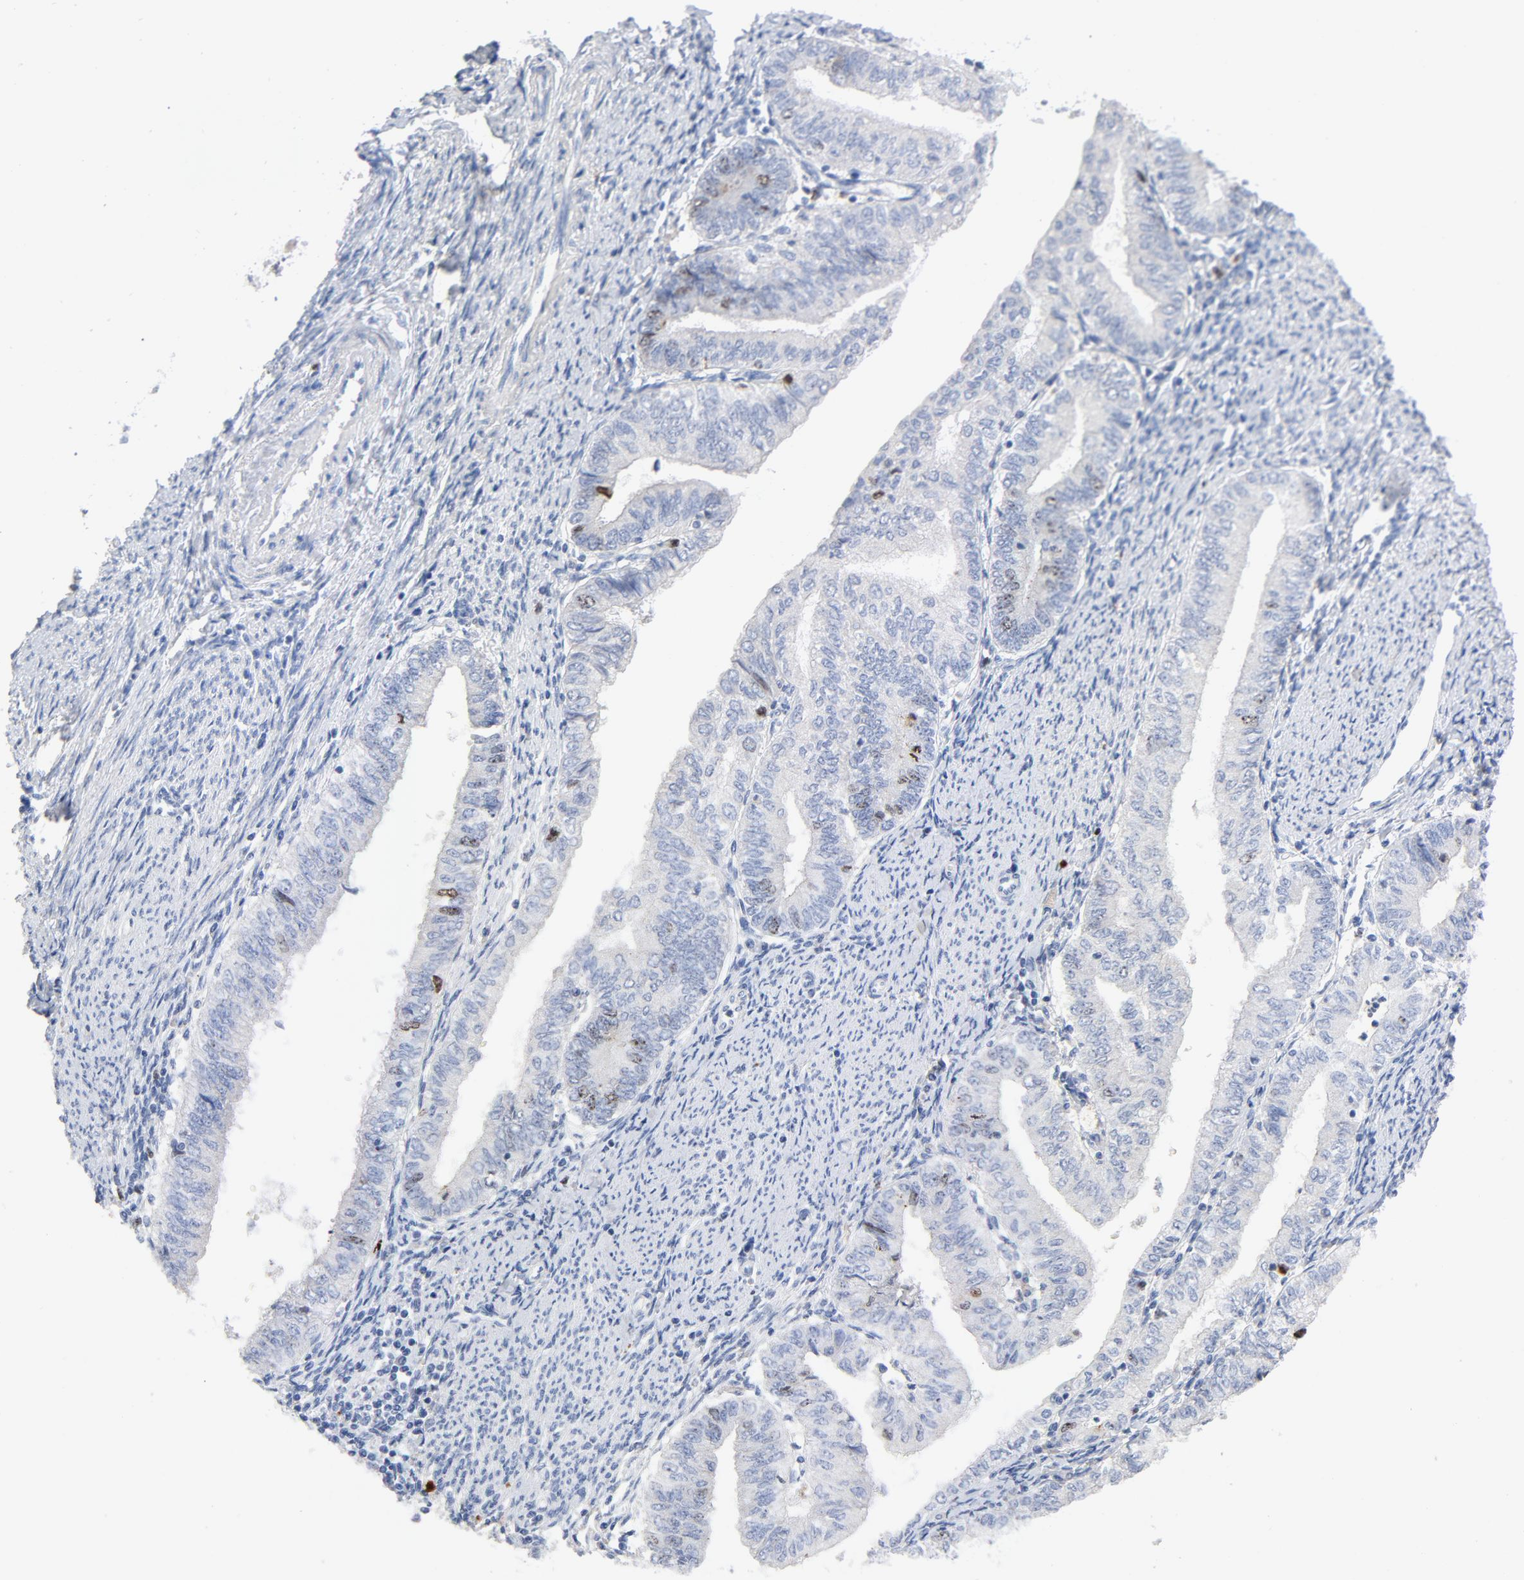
{"staining": {"intensity": "moderate", "quantity": "<25%", "location": "nuclear"}, "tissue": "endometrial cancer", "cell_type": "Tumor cells", "image_type": "cancer", "snomed": [{"axis": "morphology", "description": "Adenocarcinoma, NOS"}, {"axis": "topography", "description": "Endometrium"}], "caption": "Human endometrial cancer stained with a protein marker demonstrates moderate staining in tumor cells.", "gene": "BIRC5", "patient": {"sex": "female", "age": 66}}